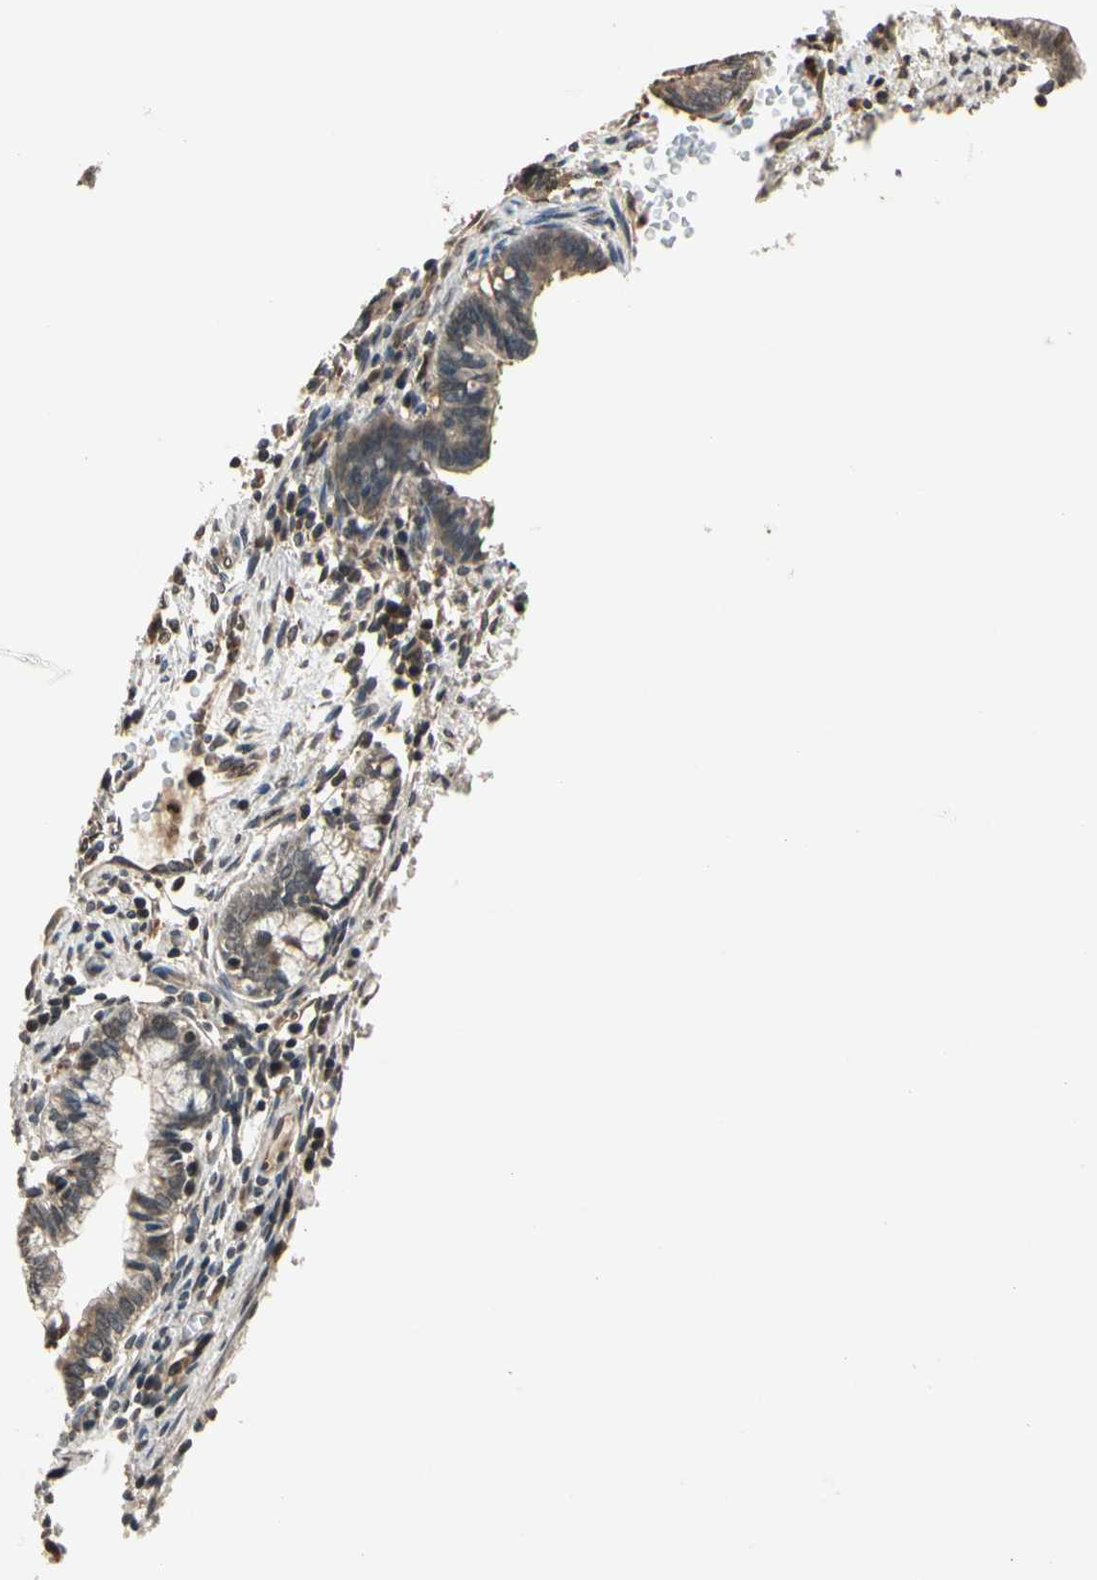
{"staining": {"intensity": "weak", "quantity": ">75%", "location": "cytoplasmic/membranous"}, "tissue": "cervical cancer", "cell_type": "Tumor cells", "image_type": "cancer", "snomed": [{"axis": "morphology", "description": "Adenocarcinoma, NOS"}, {"axis": "topography", "description": "Cervix"}], "caption": "DAB immunohistochemical staining of cervical cancer reveals weak cytoplasmic/membranous protein positivity in approximately >75% of tumor cells.", "gene": "GCLC", "patient": {"sex": "female", "age": 44}}